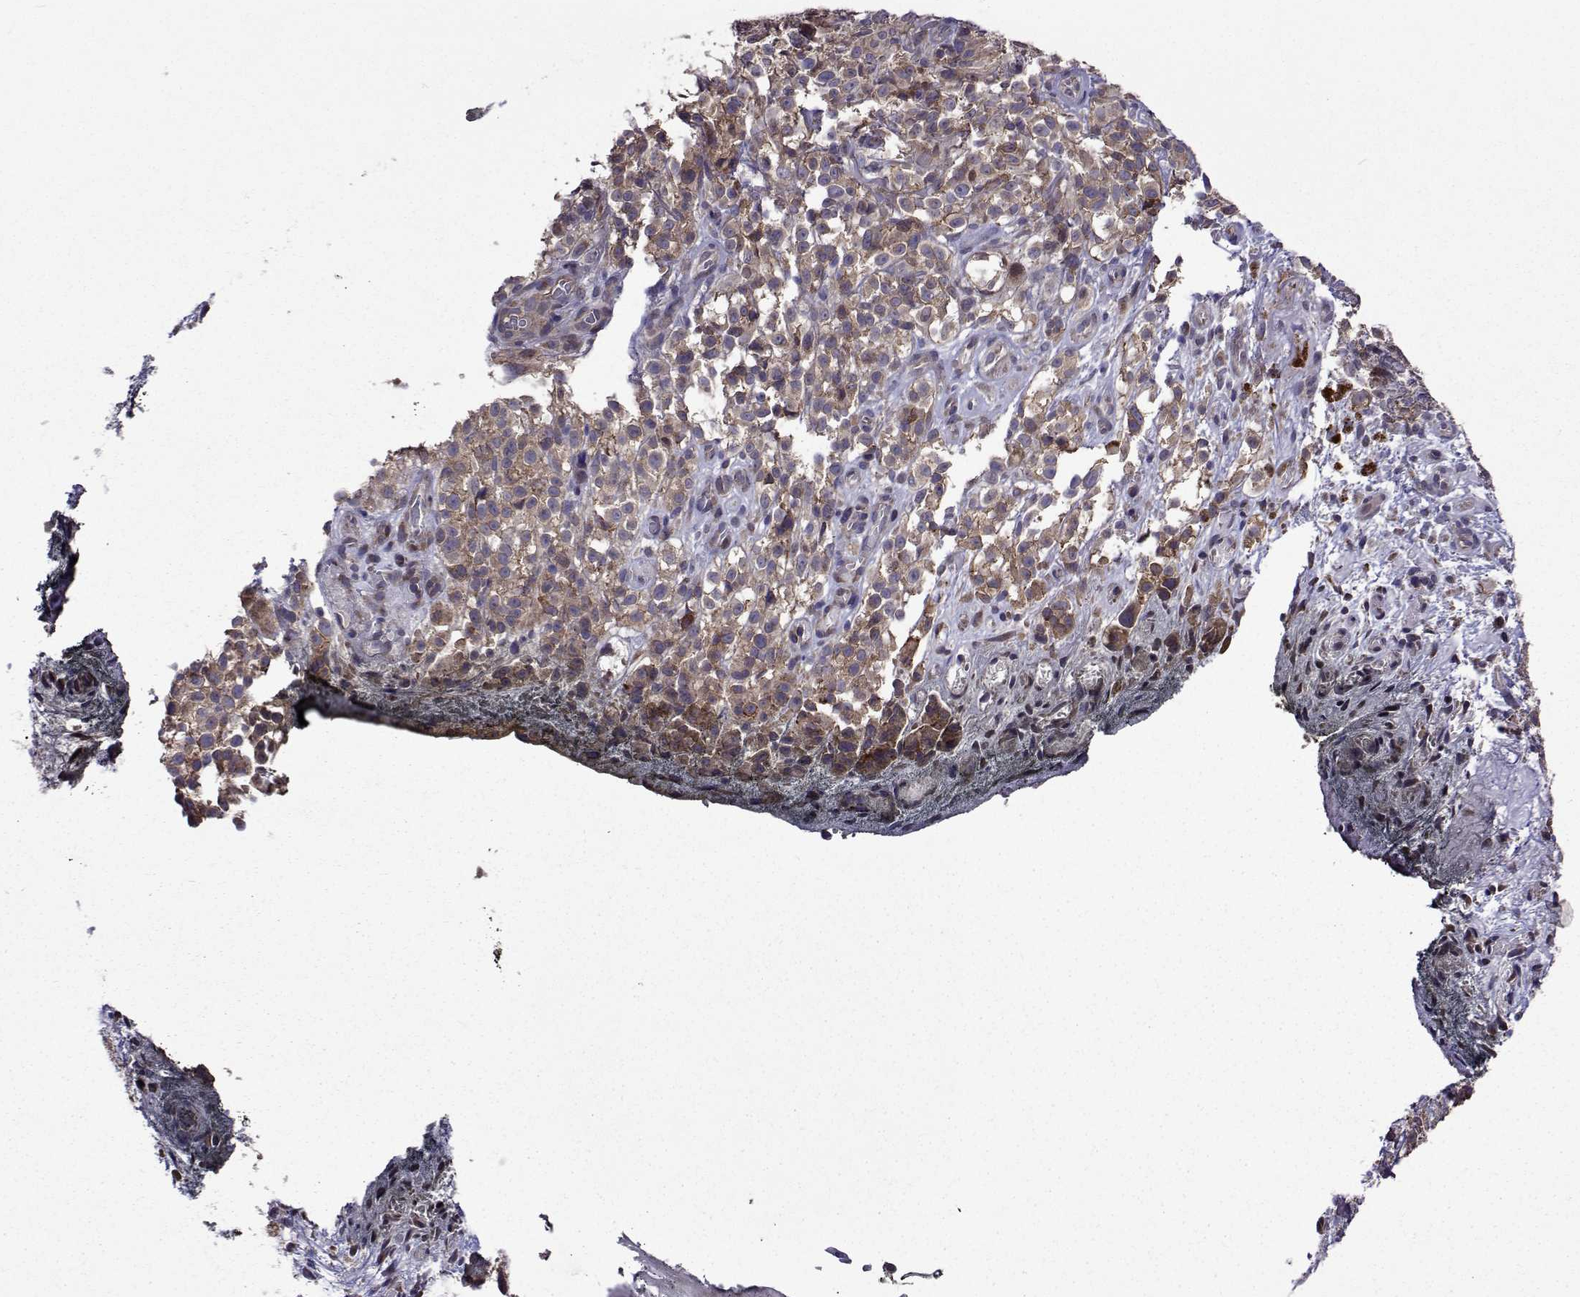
{"staining": {"intensity": "weak", "quantity": ">75%", "location": "cytoplasmic/membranous"}, "tissue": "melanoma", "cell_type": "Tumor cells", "image_type": "cancer", "snomed": [{"axis": "morphology", "description": "Malignant melanoma, NOS"}, {"axis": "topography", "description": "Skin"}], "caption": "Immunohistochemical staining of human malignant melanoma exhibits low levels of weak cytoplasmic/membranous staining in about >75% of tumor cells.", "gene": "TARBP2", "patient": {"sex": "female", "age": 85}}